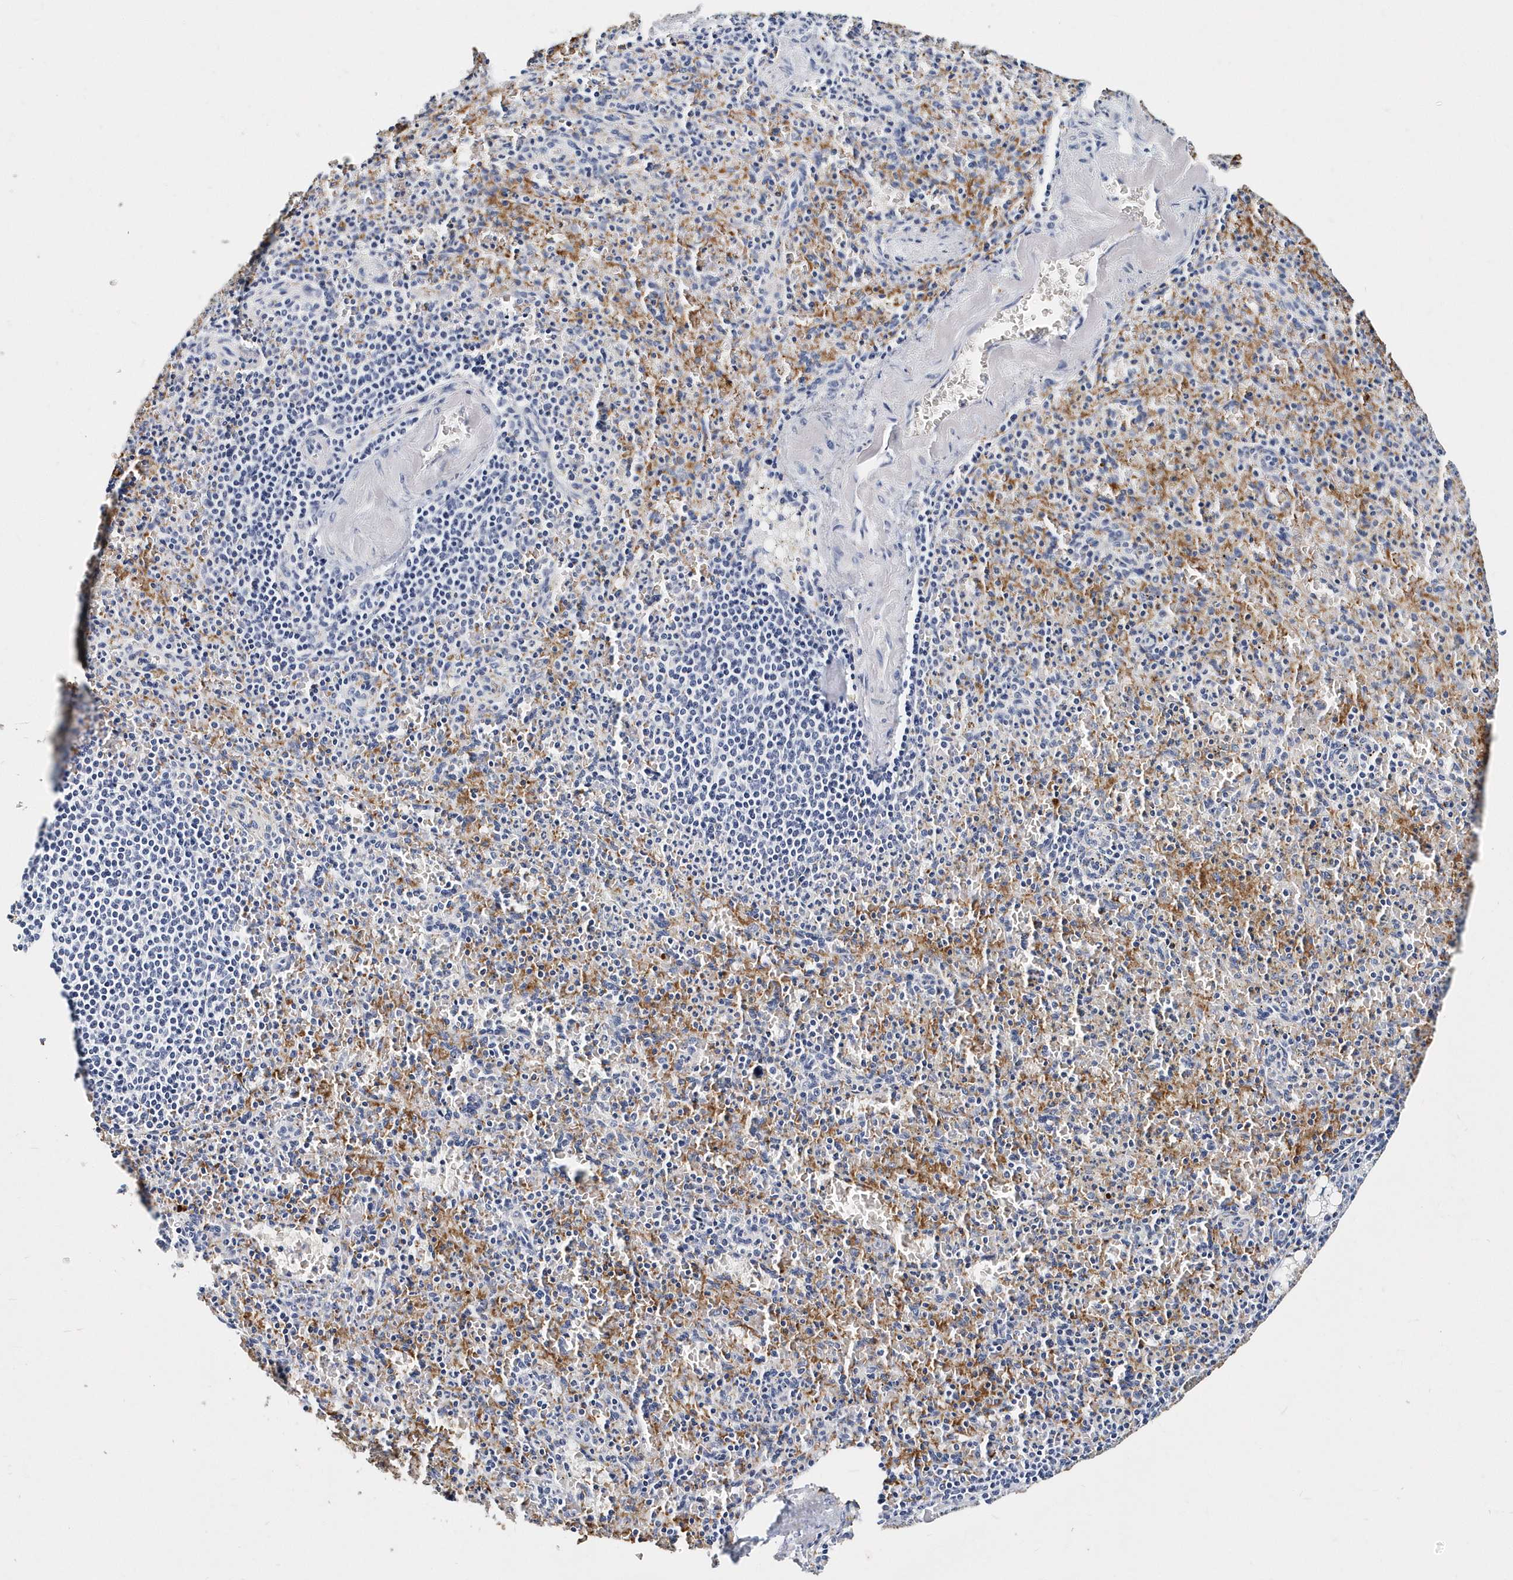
{"staining": {"intensity": "negative", "quantity": "none", "location": "none"}, "tissue": "spleen", "cell_type": "Cells in red pulp", "image_type": "normal", "snomed": [{"axis": "morphology", "description": "Normal tissue, NOS"}, {"axis": "topography", "description": "Spleen"}], "caption": "High power microscopy photomicrograph of an IHC photomicrograph of unremarkable spleen, revealing no significant expression in cells in red pulp.", "gene": "ITGA2B", "patient": {"sex": "female", "age": 74}}